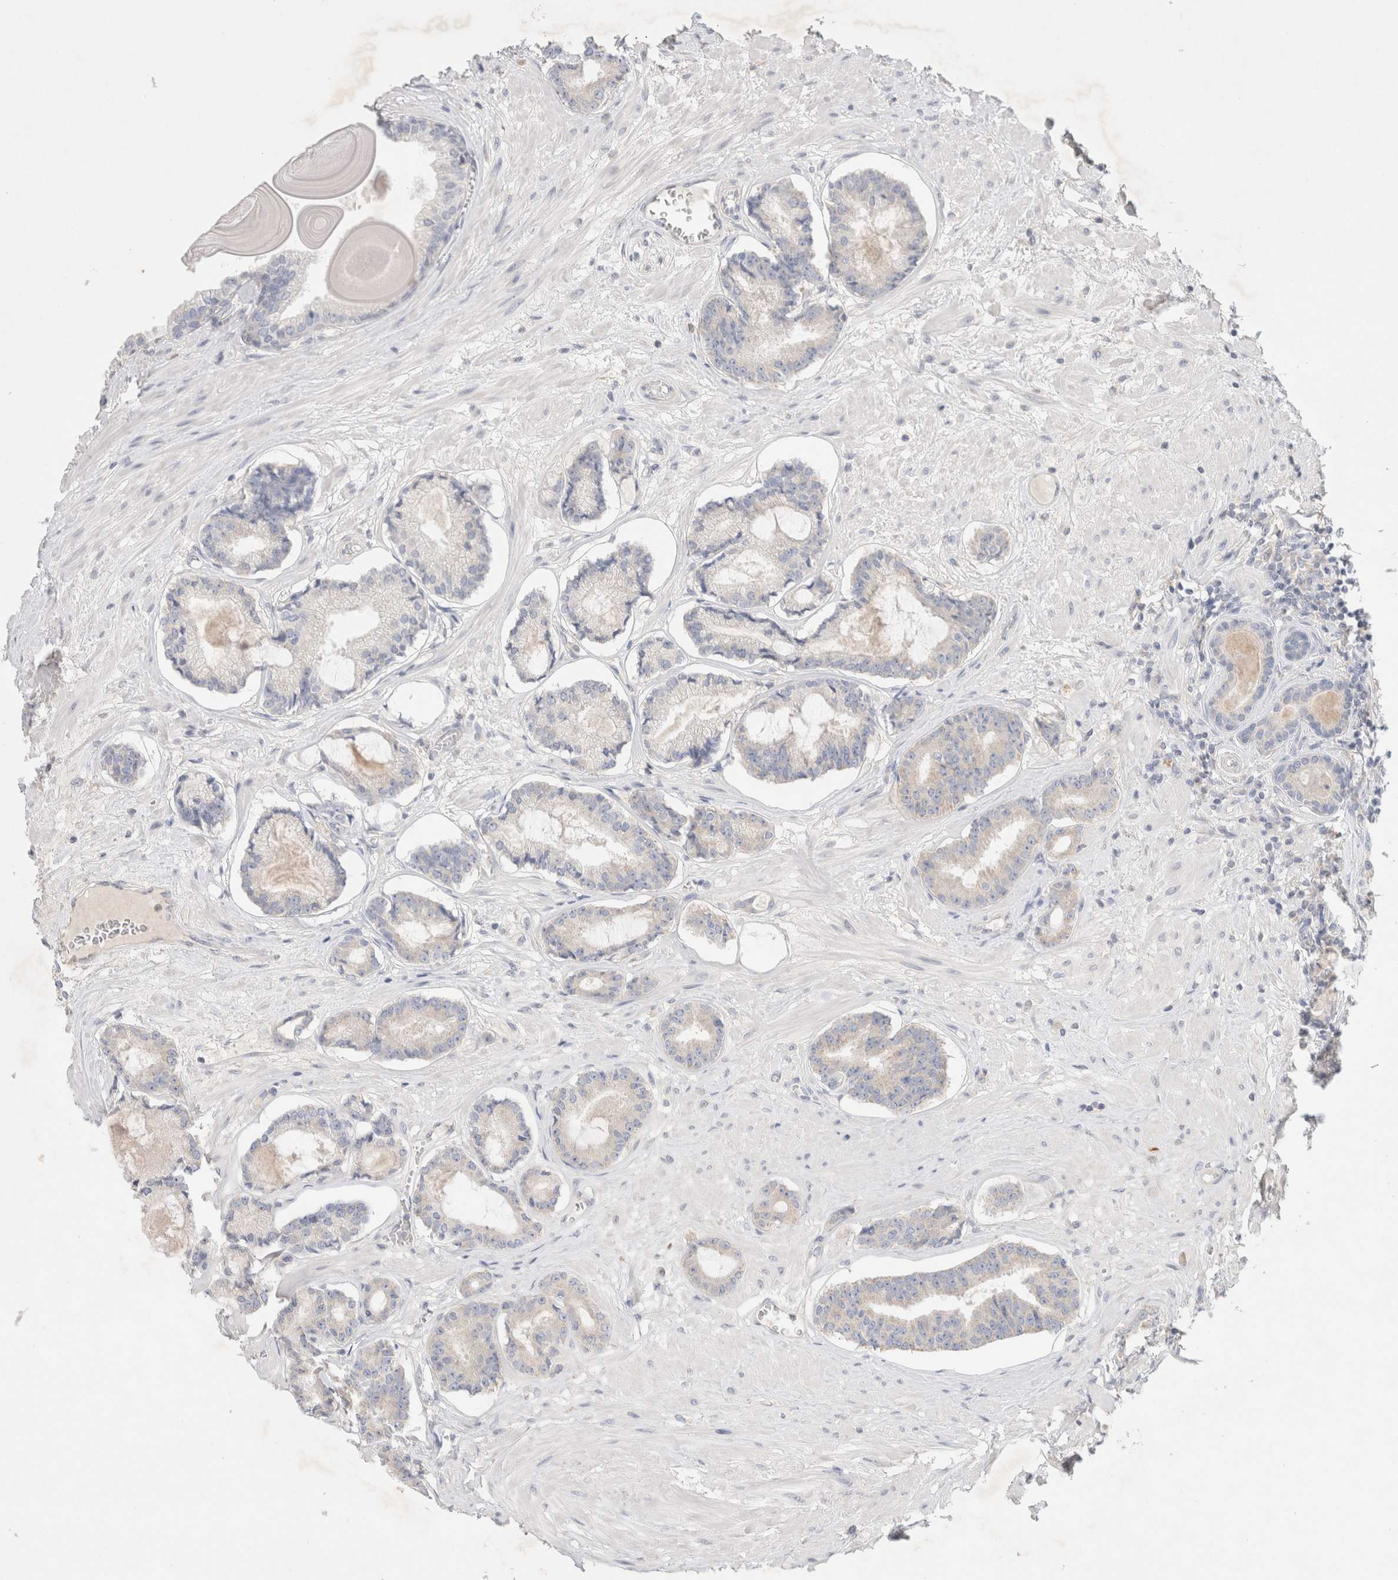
{"staining": {"intensity": "negative", "quantity": "none", "location": "none"}, "tissue": "prostate cancer", "cell_type": "Tumor cells", "image_type": "cancer", "snomed": [{"axis": "morphology", "description": "Adenocarcinoma, Low grade"}, {"axis": "topography", "description": "Prostate"}], "caption": "Immunohistochemistry (IHC) micrograph of neoplastic tissue: human prostate cancer (adenocarcinoma (low-grade)) stained with DAB reveals no significant protein expression in tumor cells. (DAB IHC visualized using brightfield microscopy, high magnification).", "gene": "MPP2", "patient": {"sex": "male", "age": 60}}